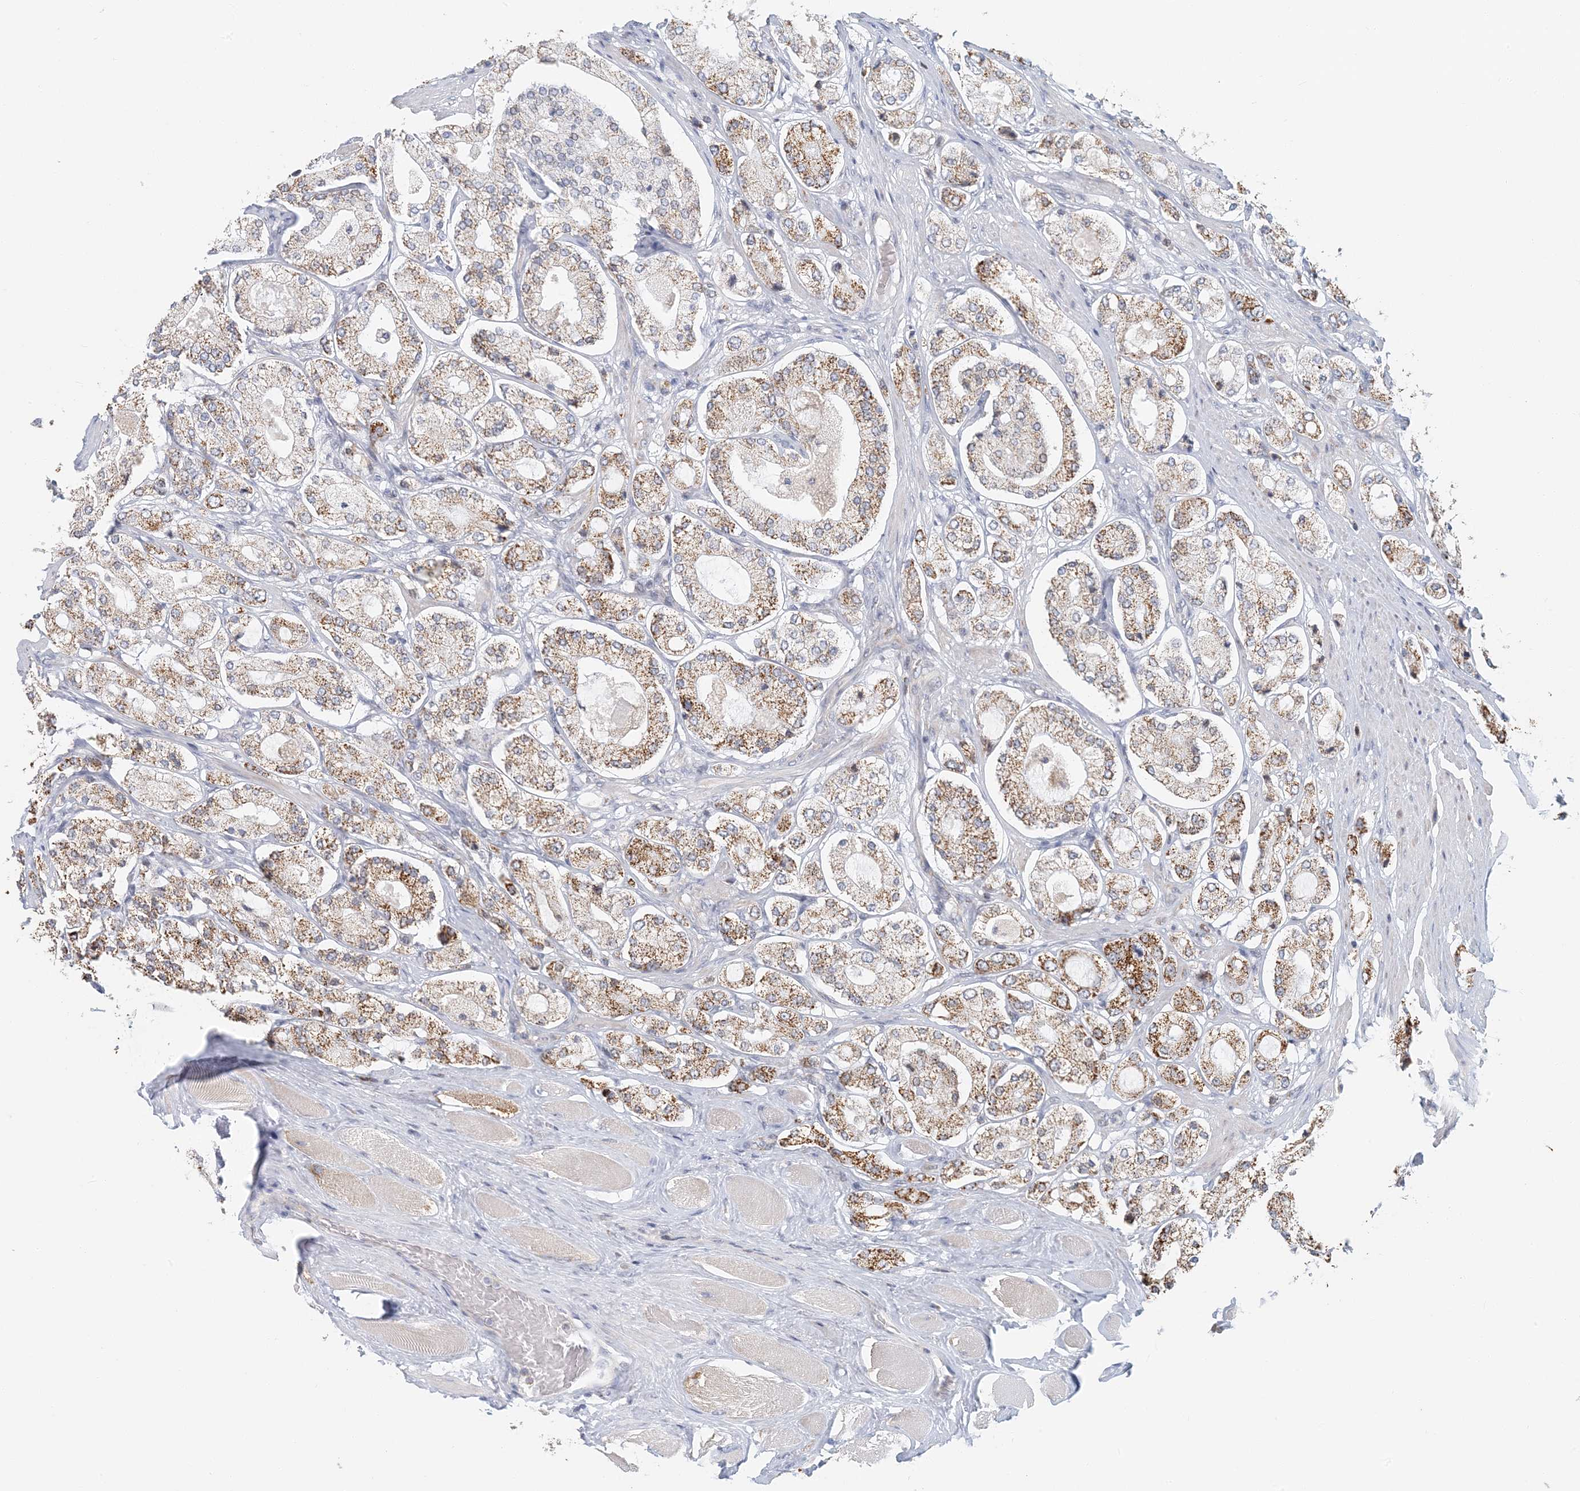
{"staining": {"intensity": "strong", "quantity": "25%-75%", "location": "cytoplasmic/membranous"}, "tissue": "prostate cancer", "cell_type": "Tumor cells", "image_type": "cancer", "snomed": [{"axis": "morphology", "description": "Adenocarcinoma, High grade"}, {"axis": "topography", "description": "Prostate"}], "caption": "Immunohistochemistry (DAB) staining of human adenocarcinoma (high-grade) (prostate) reveals strong cytoplasmic/membranous protein staining in approximately 25%-75% of tumor cells.", "gene": "BDH1", "patient": {"sex": "male", "age": 65}}